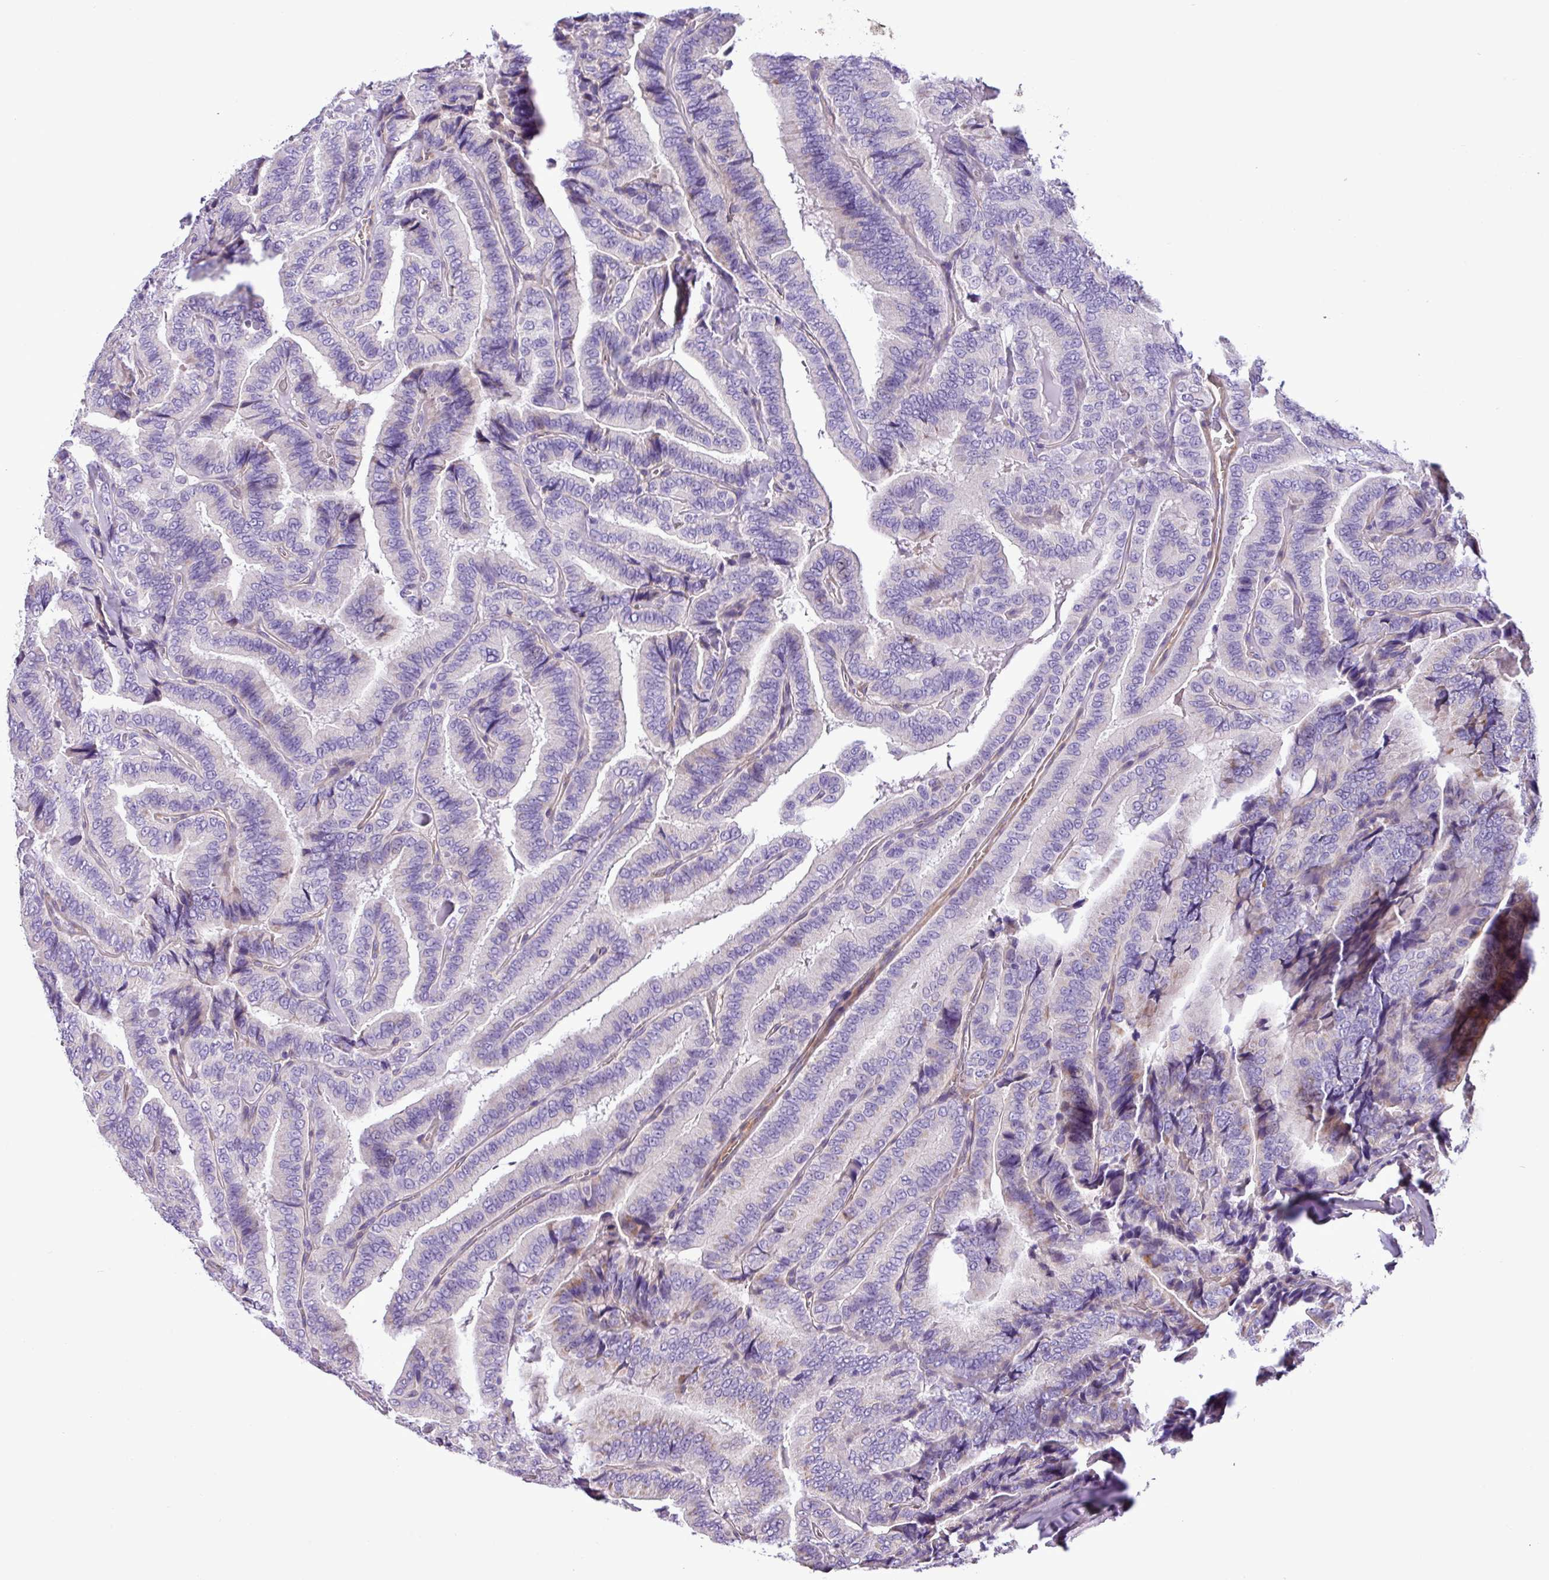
{"staining": {"intensity": "negative", "quantity": "none", "location": "none"}, "tissue": "thyroid cancer", "cell_type": "Tumor cells", "image_type": "cancer", "snomed": [{"axis": "morphology", "description": "Papillary adenocarcinoma, NOS"}, {"axis": "topography", "description": "Thyroid gland"}], "caption": "A photomicrograph of thyroid cancer stained for a protein shows no brown staining in tumor cells.", "gene": "C11orf91", "patient": {"sex": "male", "age": 61}}